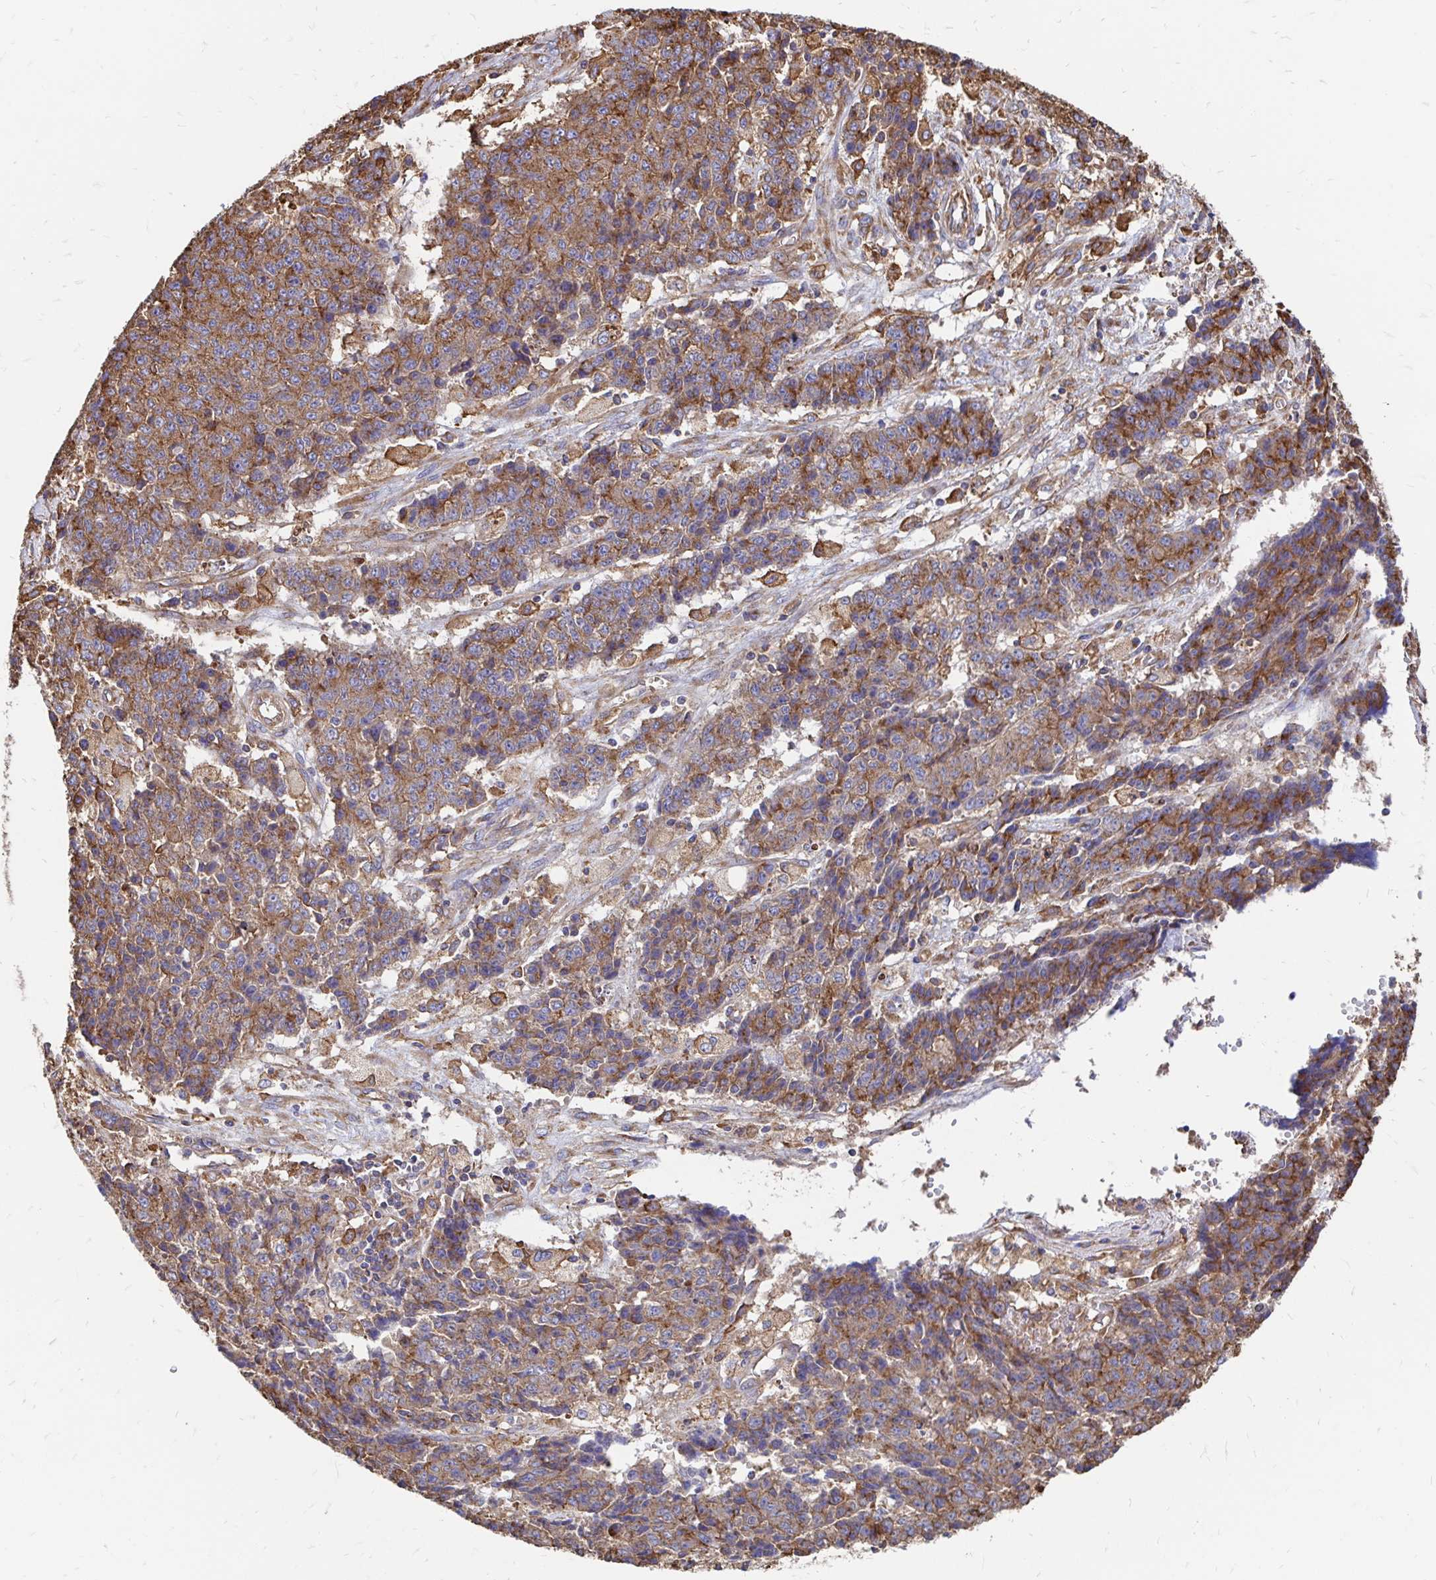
{"staining": {"intensity": "moderate", "quantity": ">75%", "location": "cytoplasmic/membranous"}, "tissue": "ovarian cancer", "cell_type": "Tumor cells", "image_type": "cancer", "snomed": [{"axis": "morphology", "description": "Carcinoma, endometroid"}, {"axis": "topography", "description": "Ovary"}], "caption": "Immunohistochemical staining of human ovarian endometroid carcinoma exhibits medium levels of moderate cytoplasmic/membranous protein staining in approximately >75% of tumor cells. Immunohistochemistry stains the protein in brown and the nuclei are stained blue.", "gene": "CLTC", "patient": {"sex": "female", "age": 42}}